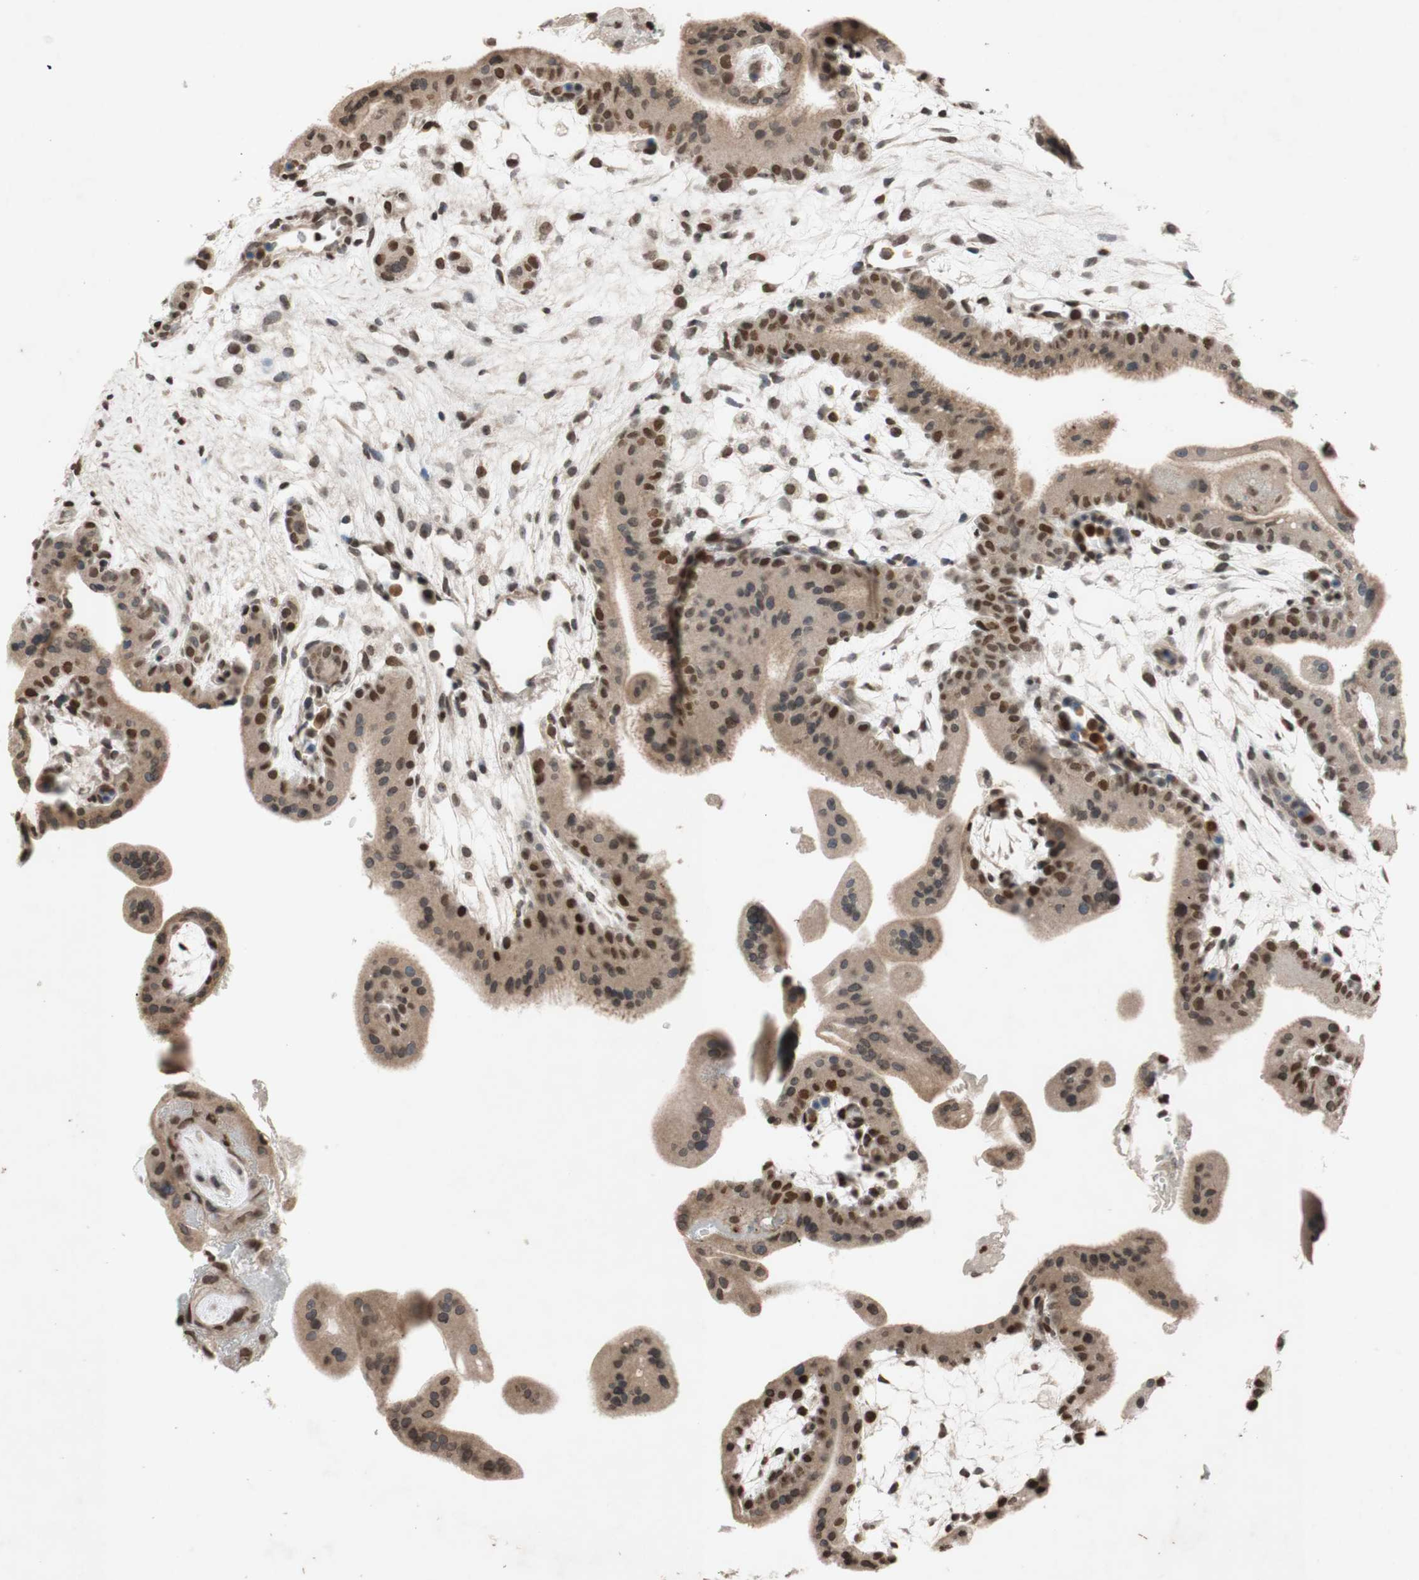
{"staining": {"intensity": "moderate", "quantity": "25%-75%", "location": "nuclear"}, "tissue": "placenta", "cell_type": "Trophoblastic cells", "image_type": "normal", "snomed": [{"axis": "morphology", "description": "Normal tissue, NOS"}, {"axis": "topography", "description": "Placenta"}], "caption": "Protein expression analysis of normal human placenta reveals moderate nuclear positivity in about 25%-75% of trophoblastic cells. Using DAB (brown) and hematoxylin (blue) stains, captured at high magnification using brightfield microscopy.", "gene": "MCM6", "patient": {"sex": "female", "age": 35}}